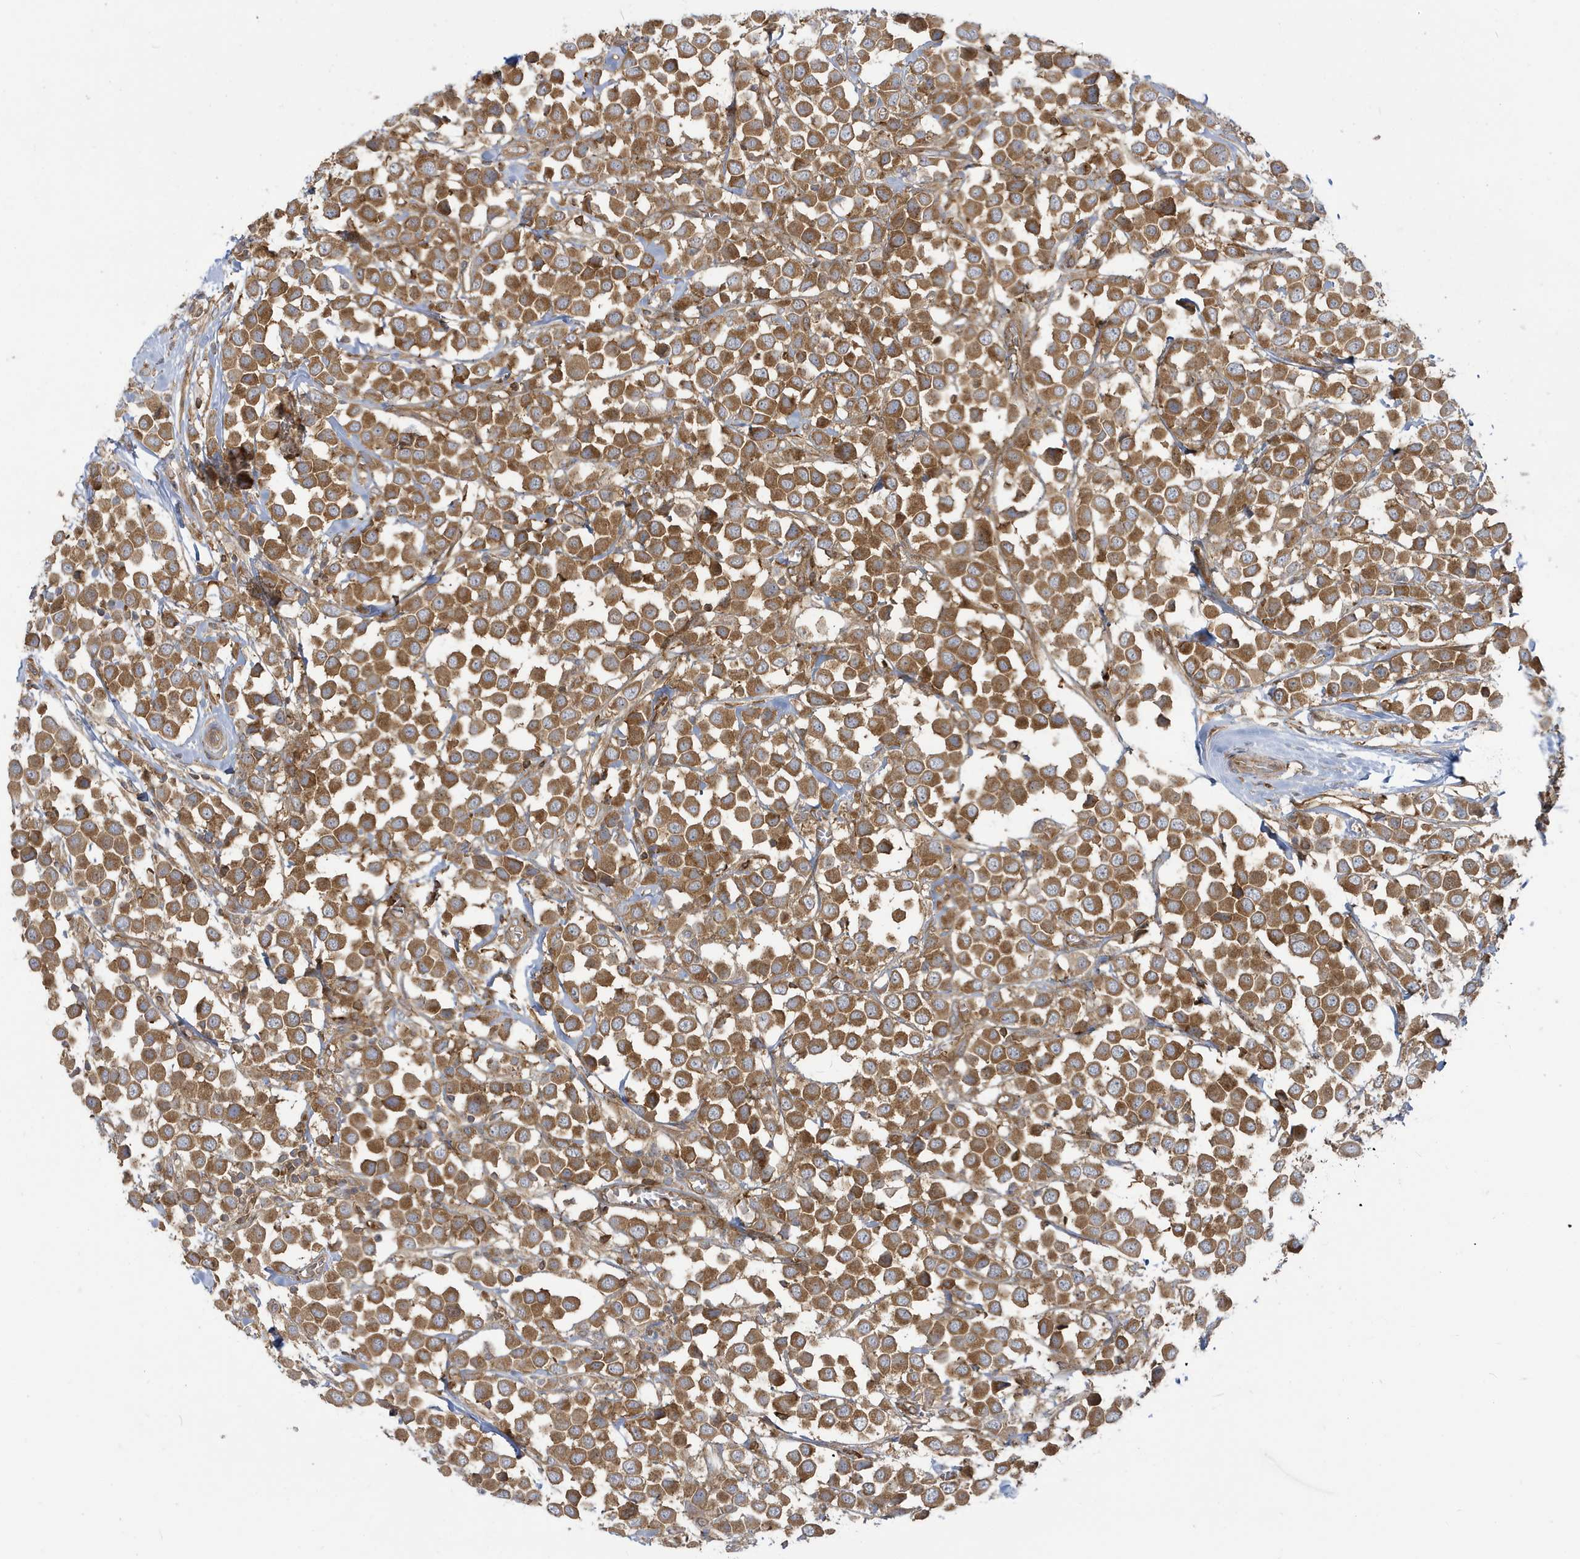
{"staining": {"intensity": "moderate", "quantity": ">75%", "location": "cytoplasmic/membranous"}, "tissue": "breast cancer", "cell_type": "Tumor cells", "image_type": "cancer", "snomed": [{"axis": "morphology", "description": "Duct carcinoma"}, {"axis": "topography", "description": "Breast"}], "caption": "Moderate cytoplasmic/membranous staining is appreciated in about >75% of tumor cells in infiltrating ductal carcinoma (breast).", "gene": "STAM", "patient": {"sex": "female", "age": 61}}